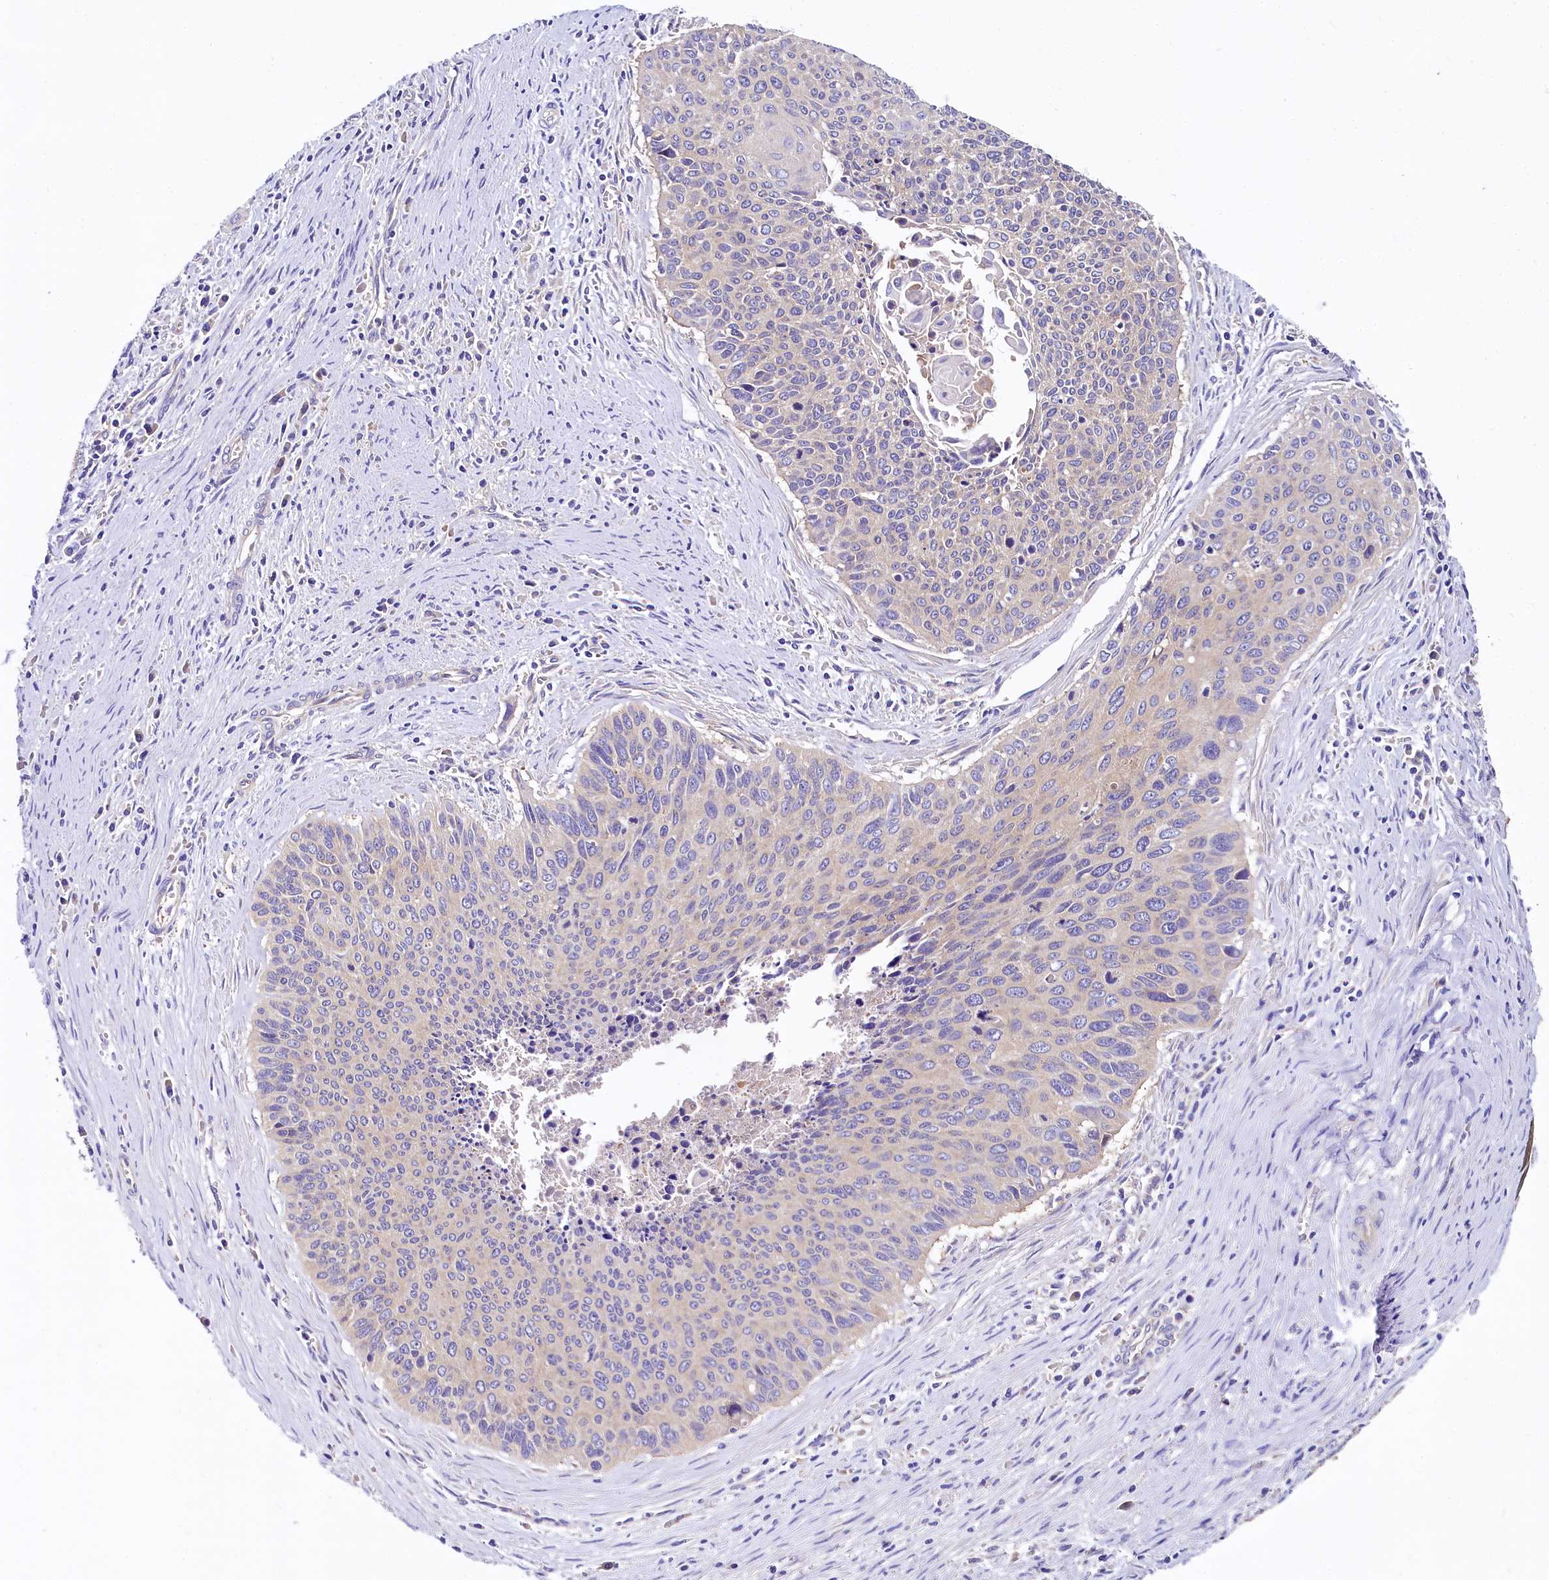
{"staining": {"intensity": "negative", "quantity": "none", "location": "none"}, "tissue": "cervical cancer", "cell_type": "Tumor cells", "image_type": "cancer", "snomed": [{"axis": "morphology", "description": "Squamous cell carcinoma, NOS"}, {"axis": "topography", "description": "Cervix"}], "caption": "The IHC photomicrograph has no significant staining in tumor cells of squamous cell carcinoma (cervical) tissue.", "gene": "QARS1", "patient": {"sex": "female", "age": 55}}